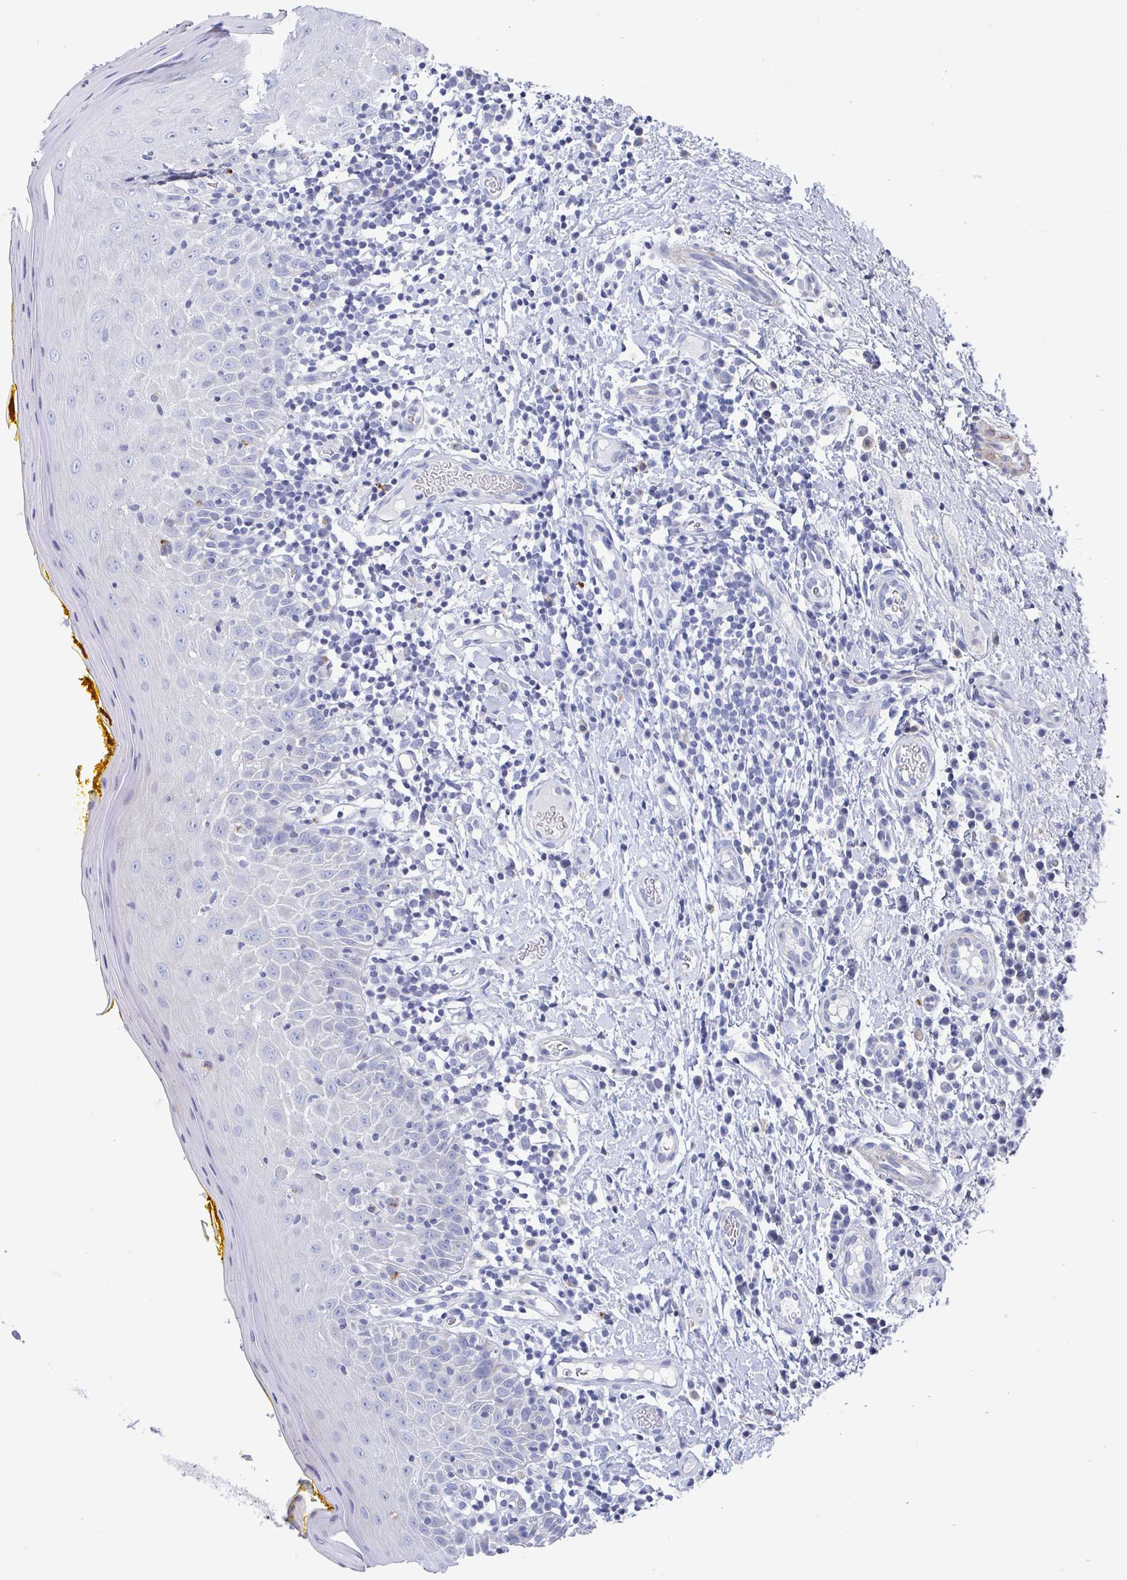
{"staining": {"intensity": "negative", "quantity": "none", "location": "none"}, "tissue": "oral mucosa", "cell_type": "Squamous epithelial cells", "image_type": "normal", "snomed": [{"axis": "morphology", "description": "Normal tissue, NOS"}, {"axis": "topography", "description": "Oral tissue"}, {"axis": "topography", "description": "Tounge, NOS"}], "caption": "Photomicrograph shows no protein positivity in squamous epithelial cells of unremarkable oral mucosa. (DAB (3,3'-diaminobenzidine) immunohistochemistry visualized using brightfield microscopy, high magnification).", "gene": "ZFP82", "patient": {"sex": "female", "age": 58}}